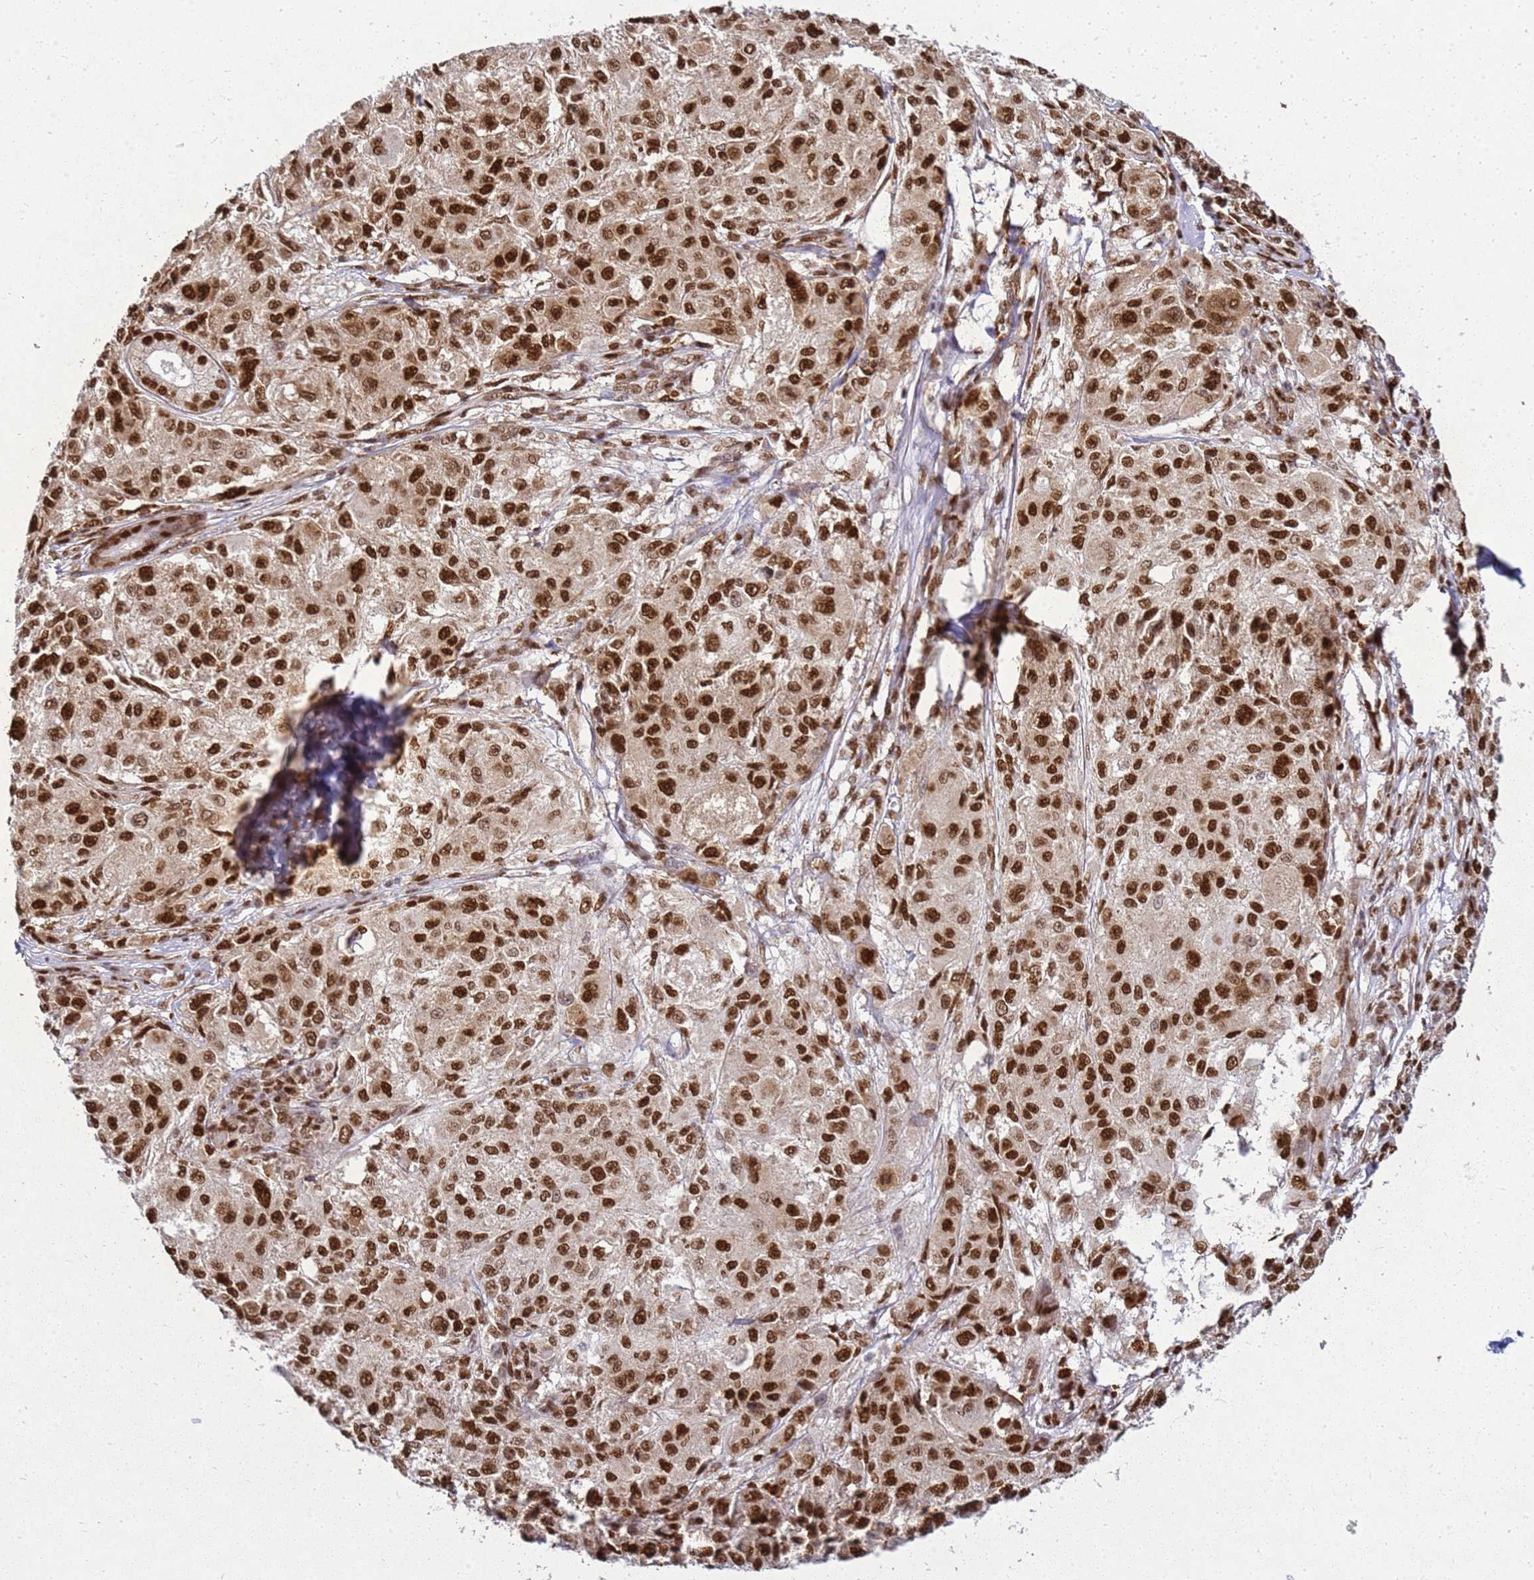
{"staining": {"intensity": "strong", "quantity": ">75%", "location": "nuclear"}, "tissue": "melanoma", "cell_type": "Tumor cells", "image_type": "cancer", "snomed": [{"axis": "morphology", "description": "Necrosis, NOS"}, {"axis": "morphology", "description": "Malignant melanoma, NOS"}, {"axis": "topography", "description": "Skin"}], "caption": "A high amount of strong nuclear positivity is present in approximately >75% of tumor cells in malignant melanoma tissue.", "gene": "APEX1", "patient": {"sex": "female", "age": 87}}